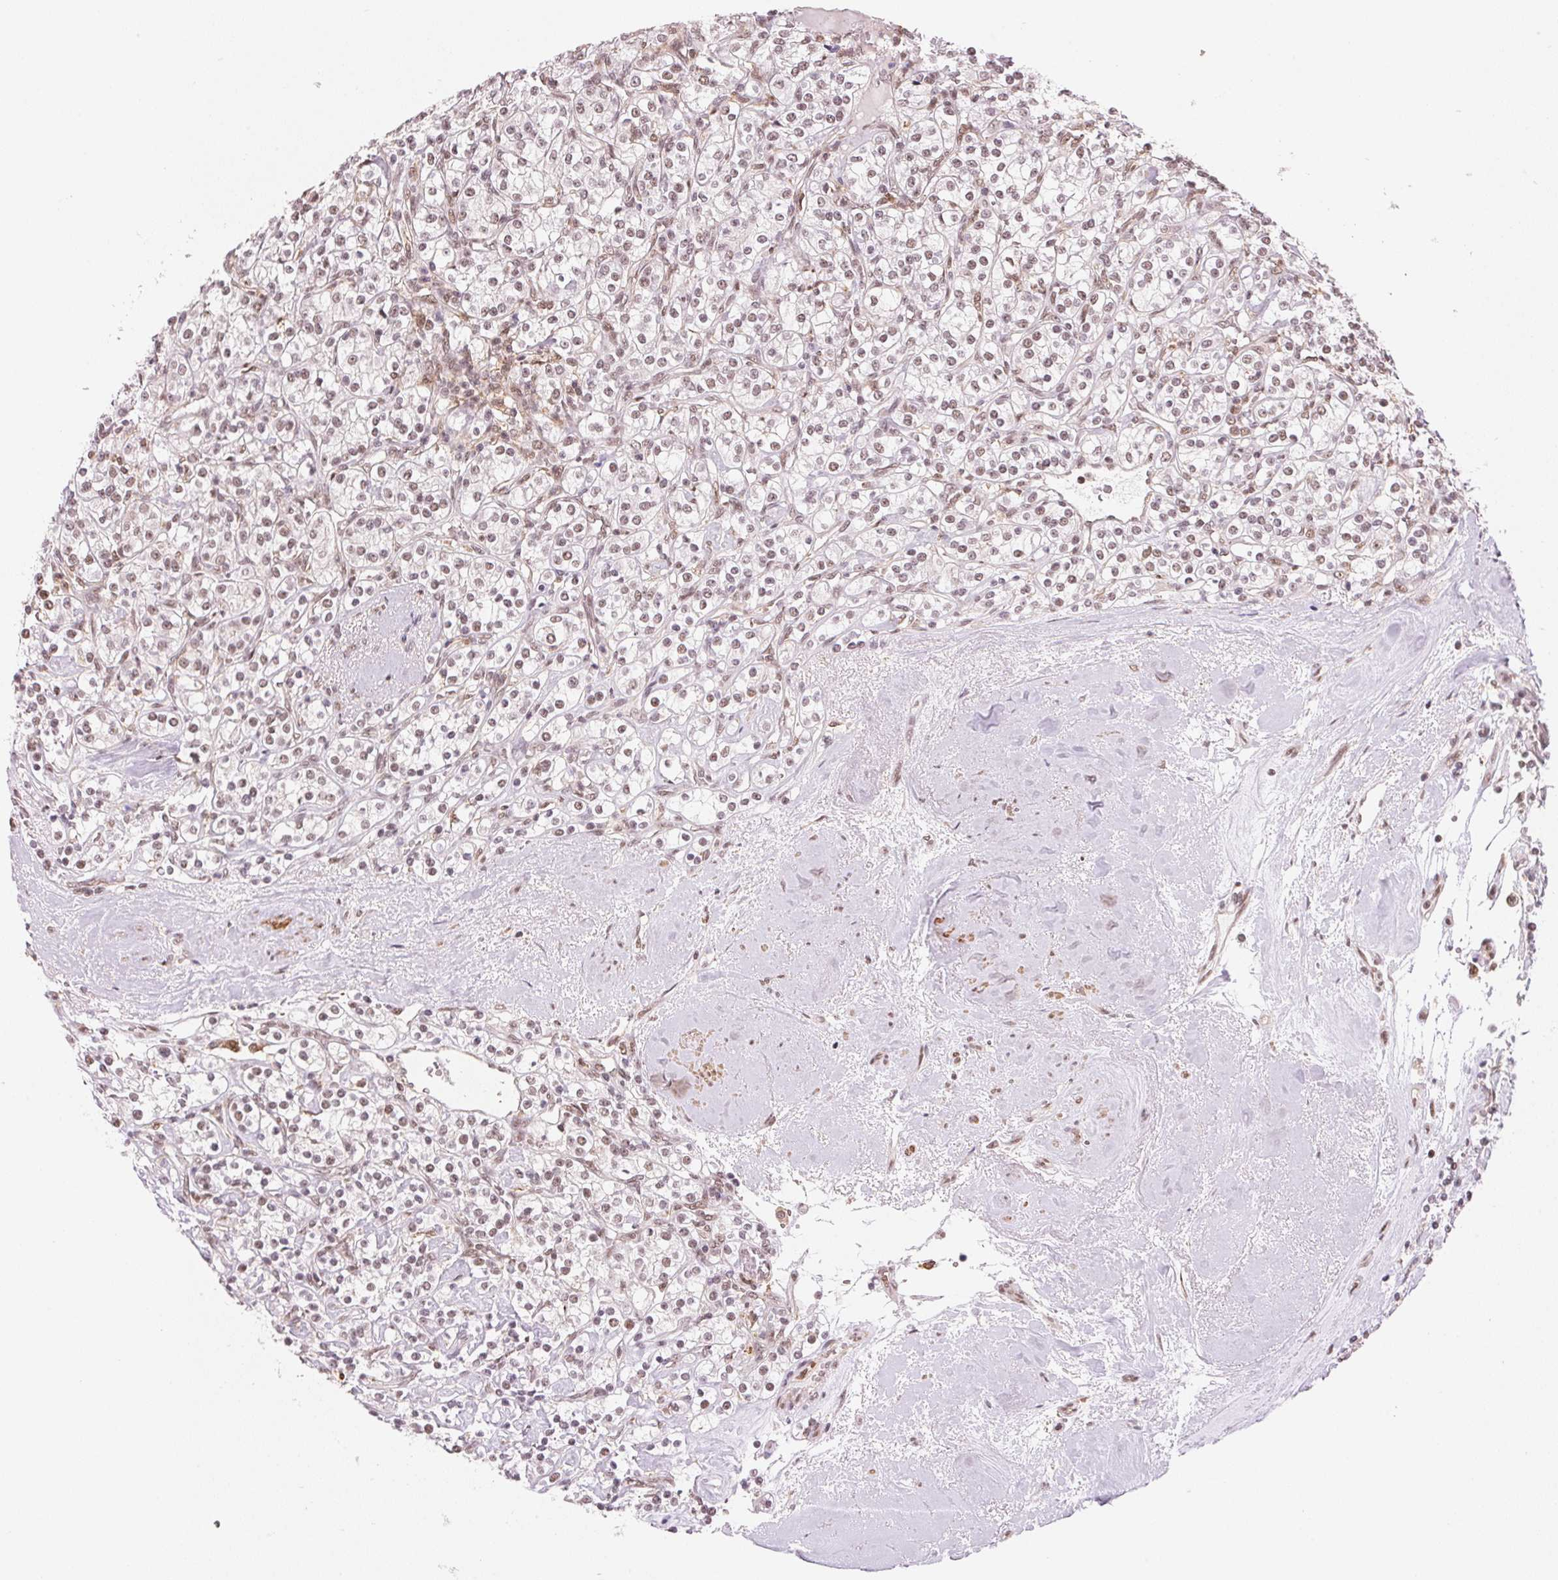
{"staining": {"intensity": "weak", "quantity": "25%-75%", "location": "nuclear"}, "tissue": "renal cancer", "cell_type": "Tumor cells", "image_type": "cancer", "snomed": [{"axis": "morphology", "description": "Adenocarcinoma, NOS"}, {"axis": "topography", "description": "Kidney"}], "caption": "An IHC photomicrograph of tumor tissue is shown. Protein staining in brown labels weak nuclear positivity in adenocarcinoma (renal) within tumor cells.", "gene": "HNRNPDL", "patient": {"sex": "male", "age": 77}}